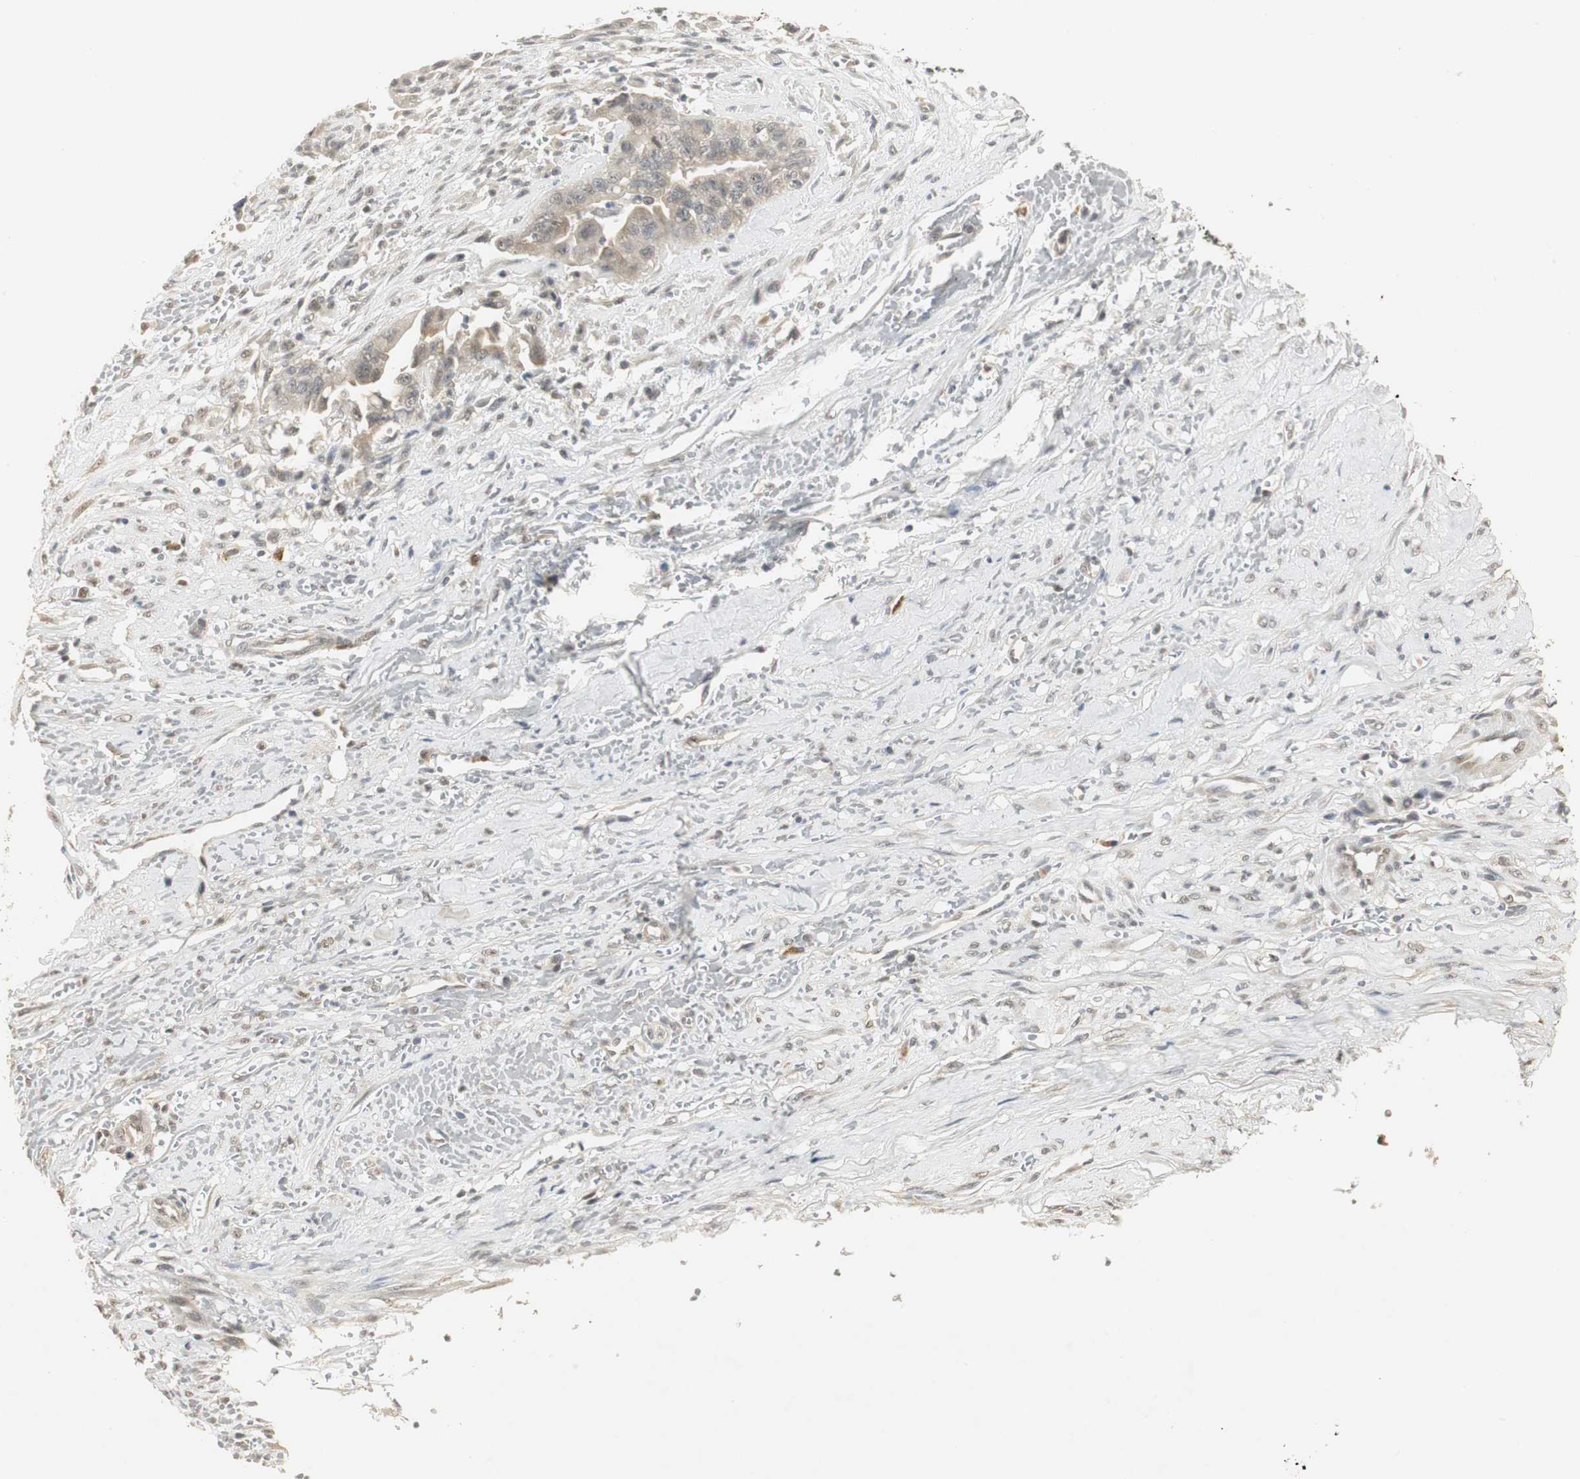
{"staining": {"intensity": "weak", "quantity": ">75%", "location": "cytoplasmic/membranous"}, "tissue": "liver cancer", "cell_type": "Tumor cells", "image_type": "cancer", "snomed": [{"axis": "morphology", "description": "Cholangiocarcinoma"}, {"axis": "topography", "description": "Liver"}], "caption": "IHC image of neoplastic tissue: cholangiocarcinoma (liver) stained using immunohistochemistry shows low levels of weak protein expression localized specifically in the cytoplasmic/membranous of tumor cells, appearing as a cytoplasmic/membranous brown color.", "gene": "ELOA", "patient": {"sex": "female", "age": 70}}